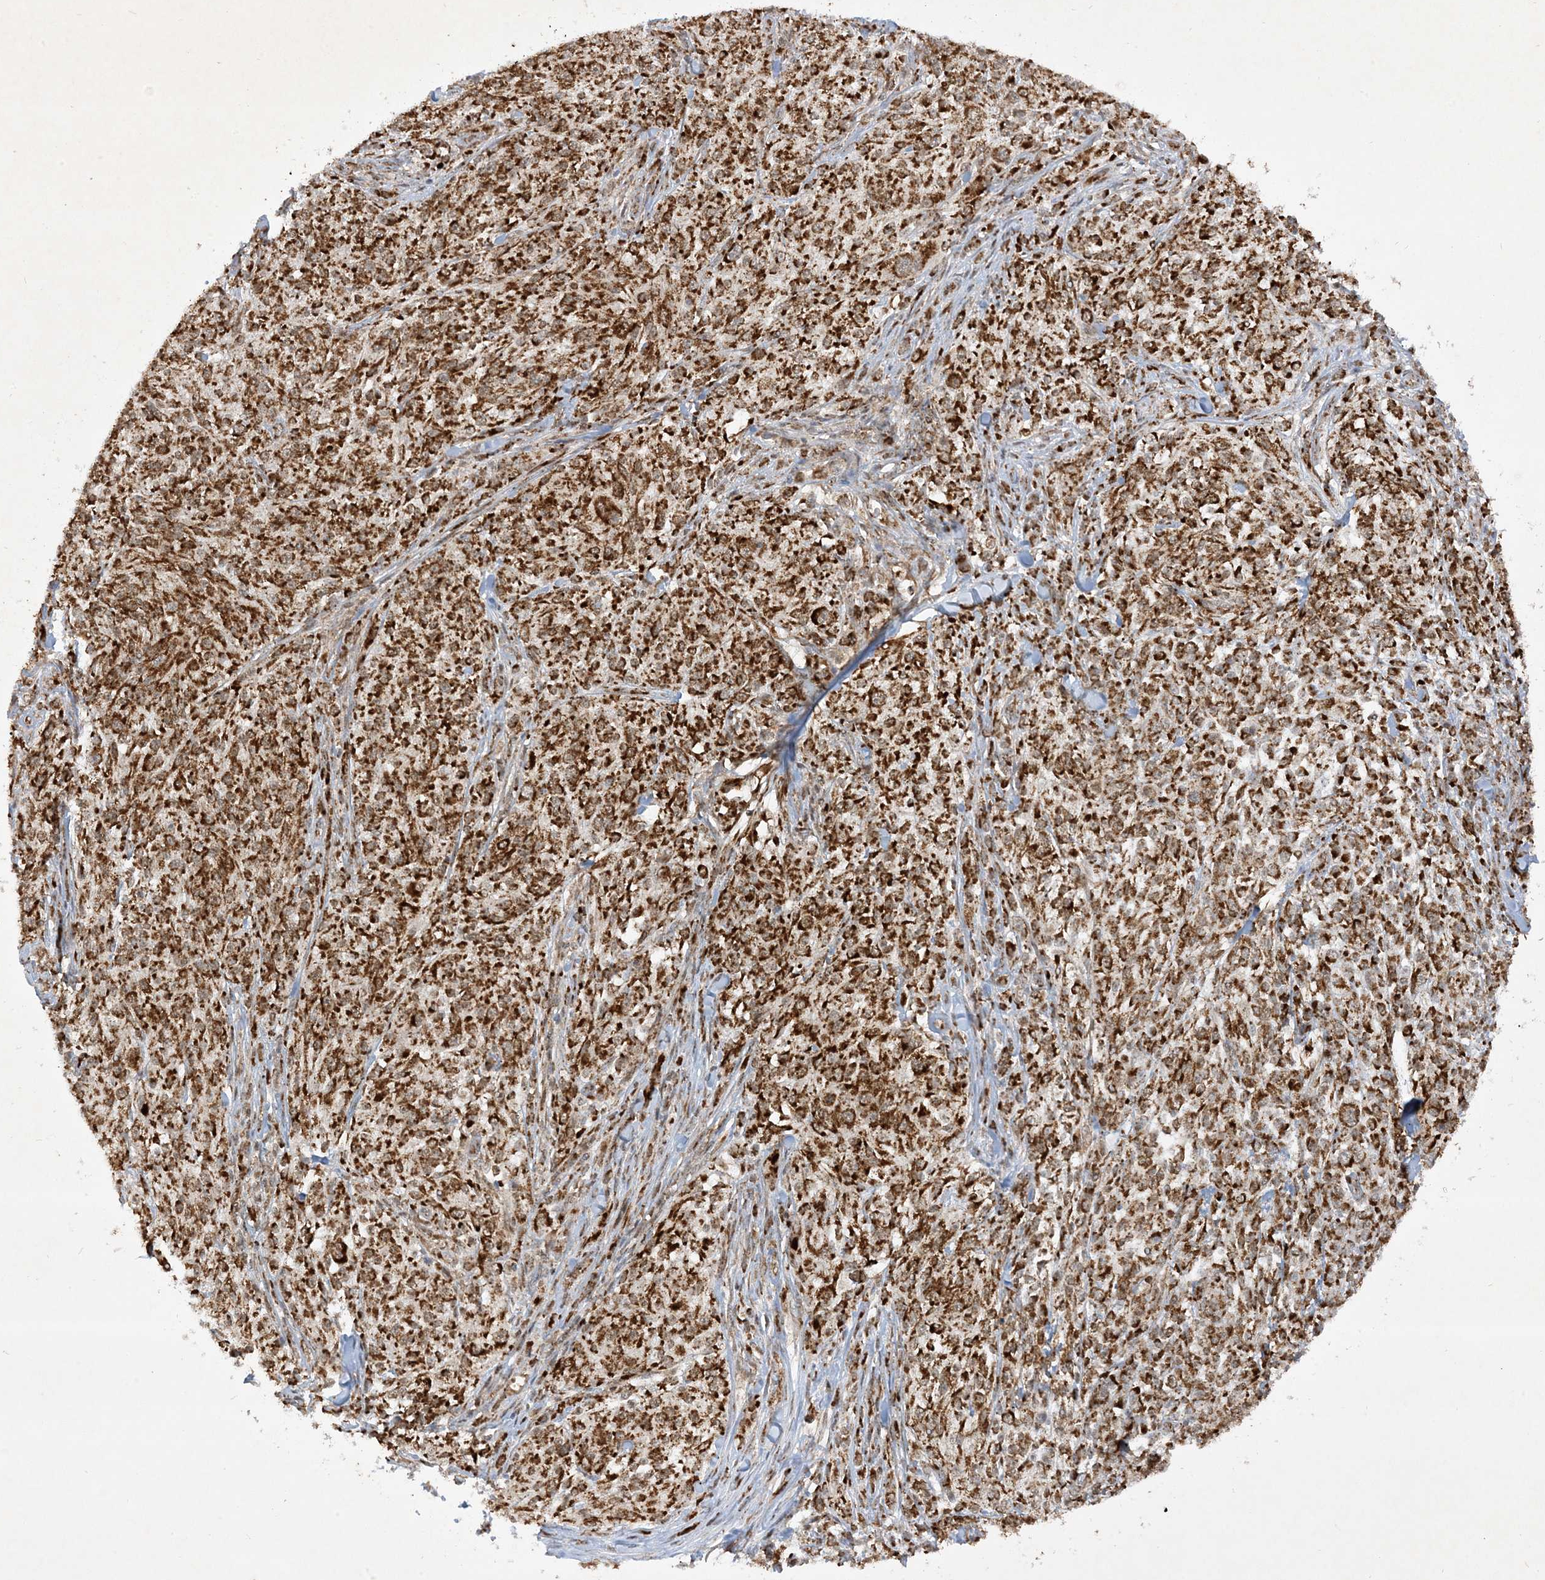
{"staining": {"intensity": "strong", "quantity": "25%-75%", "location": "cytoplasmic/membranous"}, "tissue": "melanoma", "cell_type": "Tumor cells", "image_type": "cancer", "snomed": [{"axis": "morphology", "description": "Malignant melanoma, NOS"}, {"axis": "topography", "description": "Skin of trunk"}], "caption": "Melanoma was stained to show a protein in brown. There is high levels of strong cytoplasmic/membranous staining in about 25%-75% of tumor cells.", "gene": "NDUFAF3", "patient": {"sex": "male", "age": 71}}